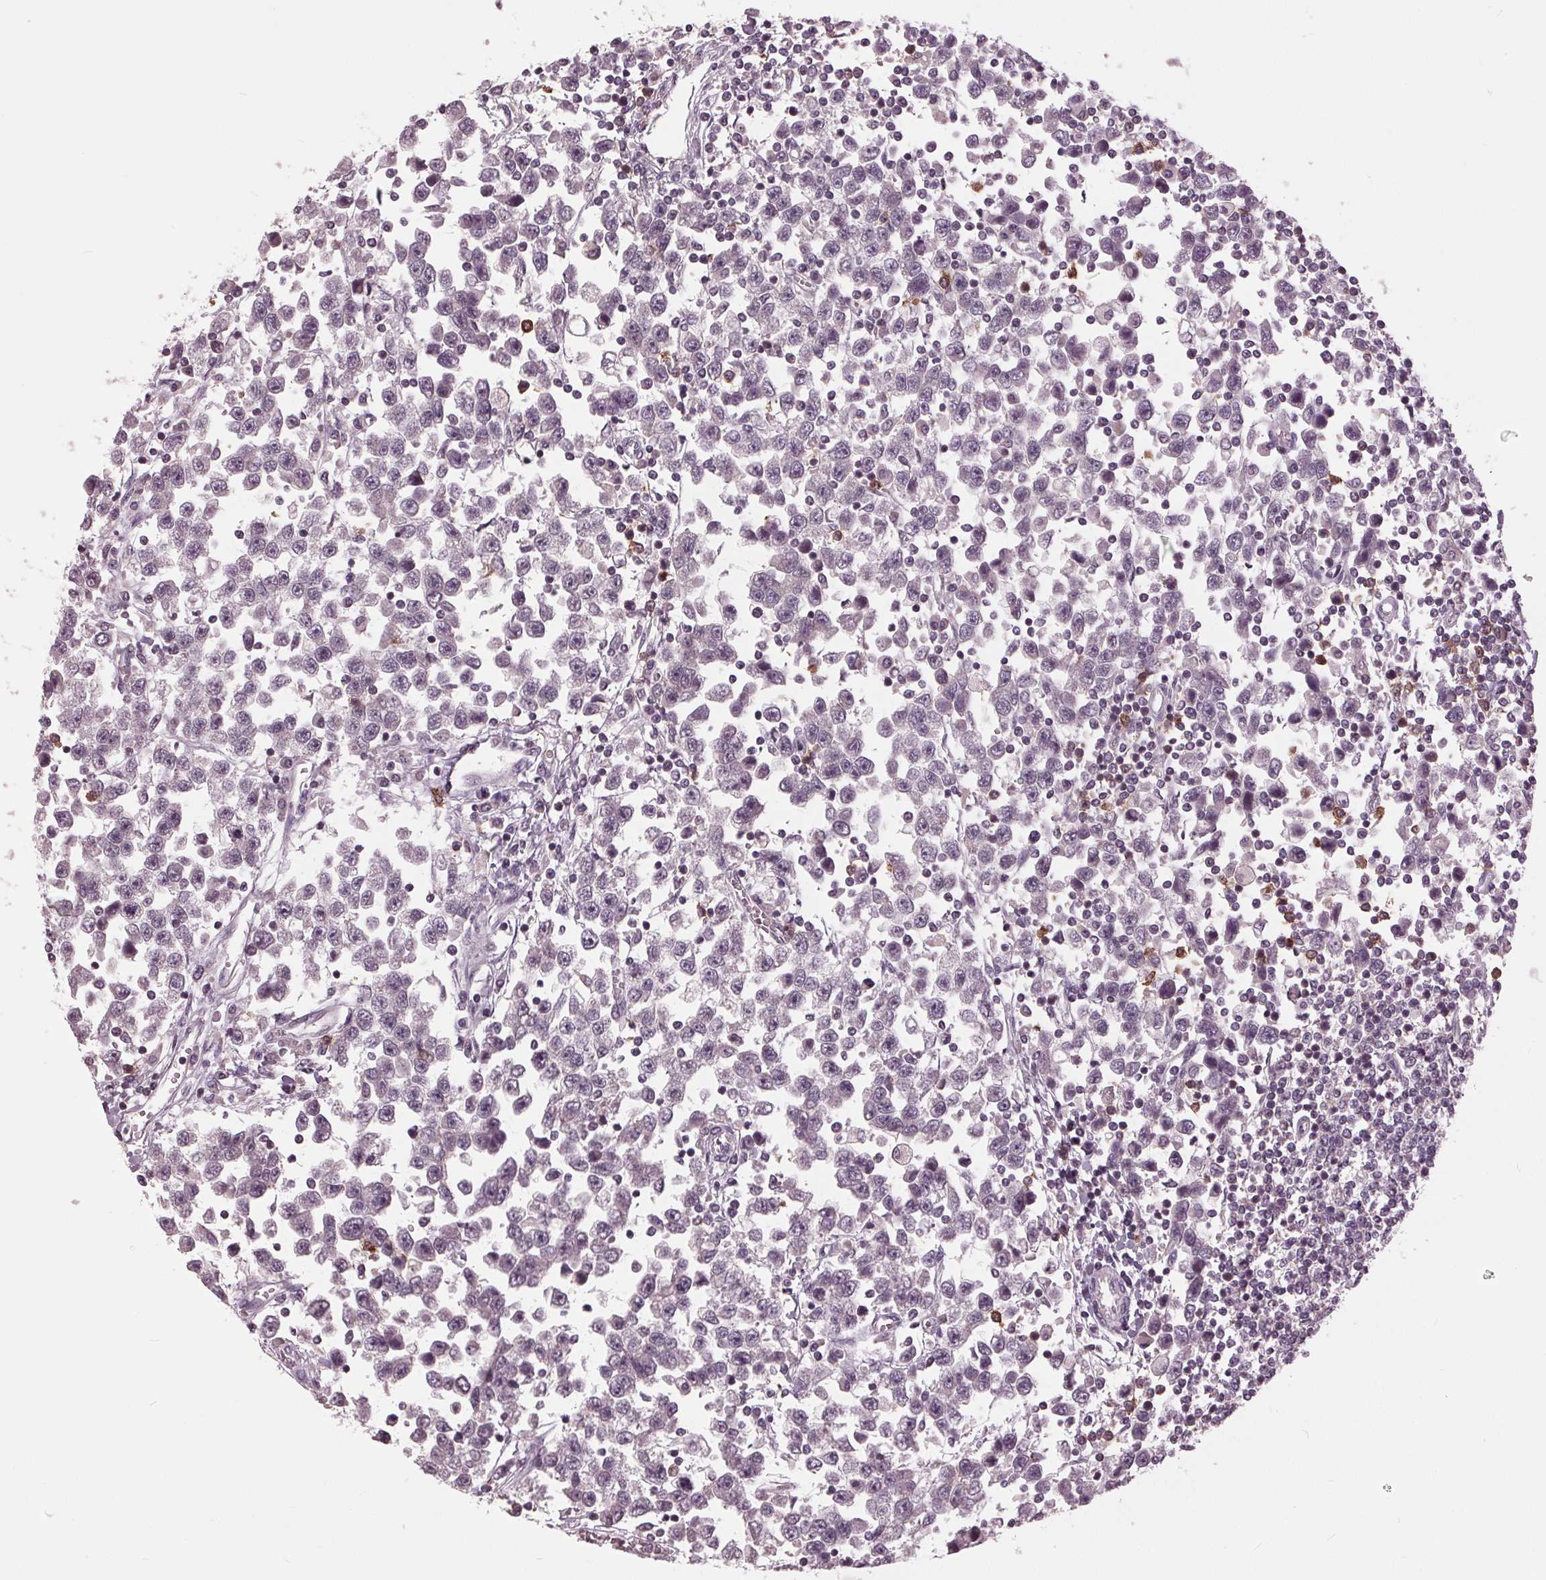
{"staining": {"intensity": "negative", "quantity": "none", "location": "none"}, "tissue": "testis cancer", "cell_type": "Tumor cells", "image_type": "cancer", "snomed": [{"axis": "morphology", "description": "Seminoma, NOS"}, {"axis": "topography", "description": "Testis"}], "caption": "Testis cancer was stained to show a protein in brown. There is no significant expression in tumor cells.", "gene": "SIGLEC6", "patient": {"sex": "male", "age": 34}}